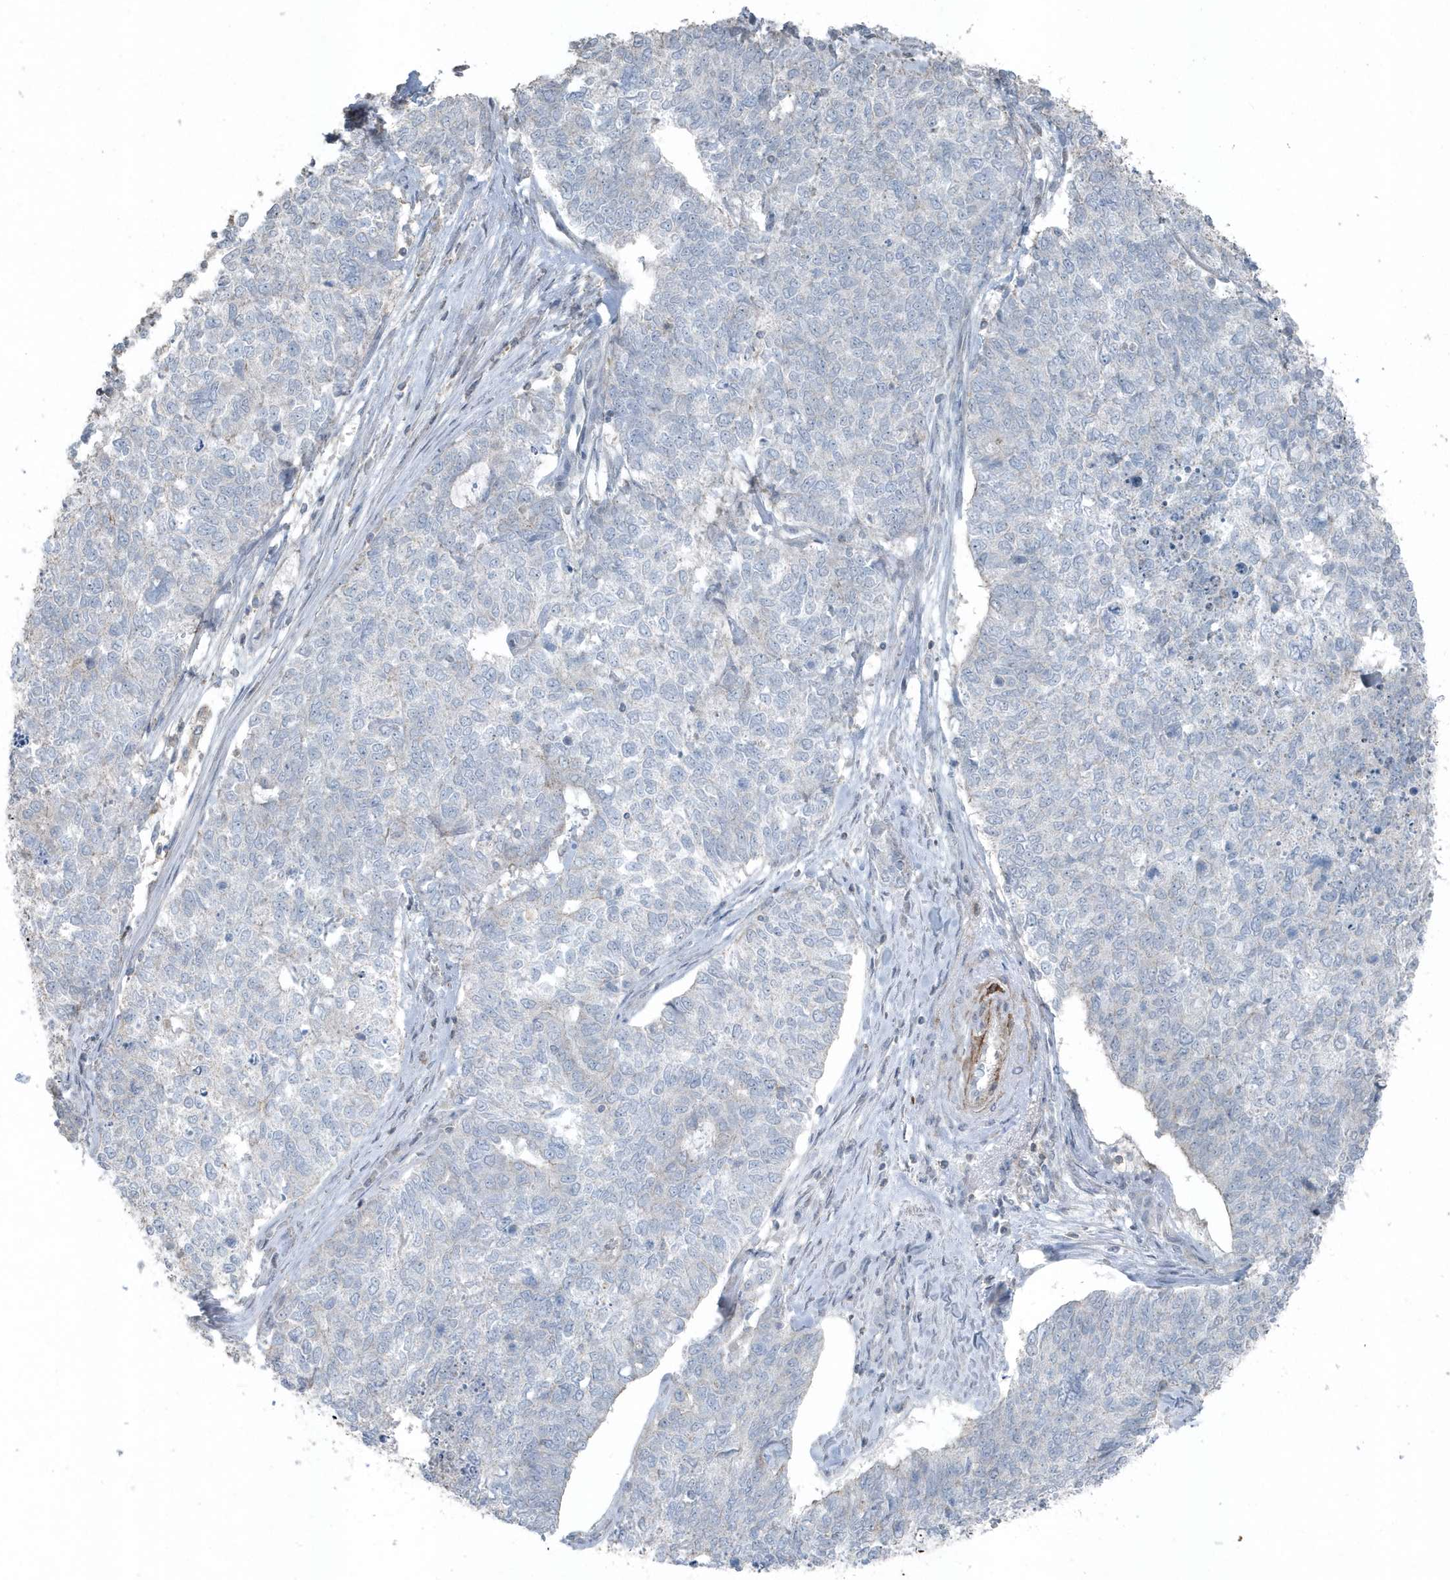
{"staining": {"intensity": "negative", "quantity": "none", "location": "none"}, "tissue": "cervical cancer", "cell_type": "Tumor cells", "image_type": "cancer", "snomed": [{"axis": "morphology", "description": "Squamous cell carcinoma, NOS"}, {"axis": "topography", "description": "Cervix"}], "caption": "Cervical cancer was stained to show a protein in brown. There is no significant positivity in tumor cells. (DAB immunohistochemistry with hematoxylin counter stain).", "gene": "ACTC1", "patient": {"sex": "female", "age": 63}}